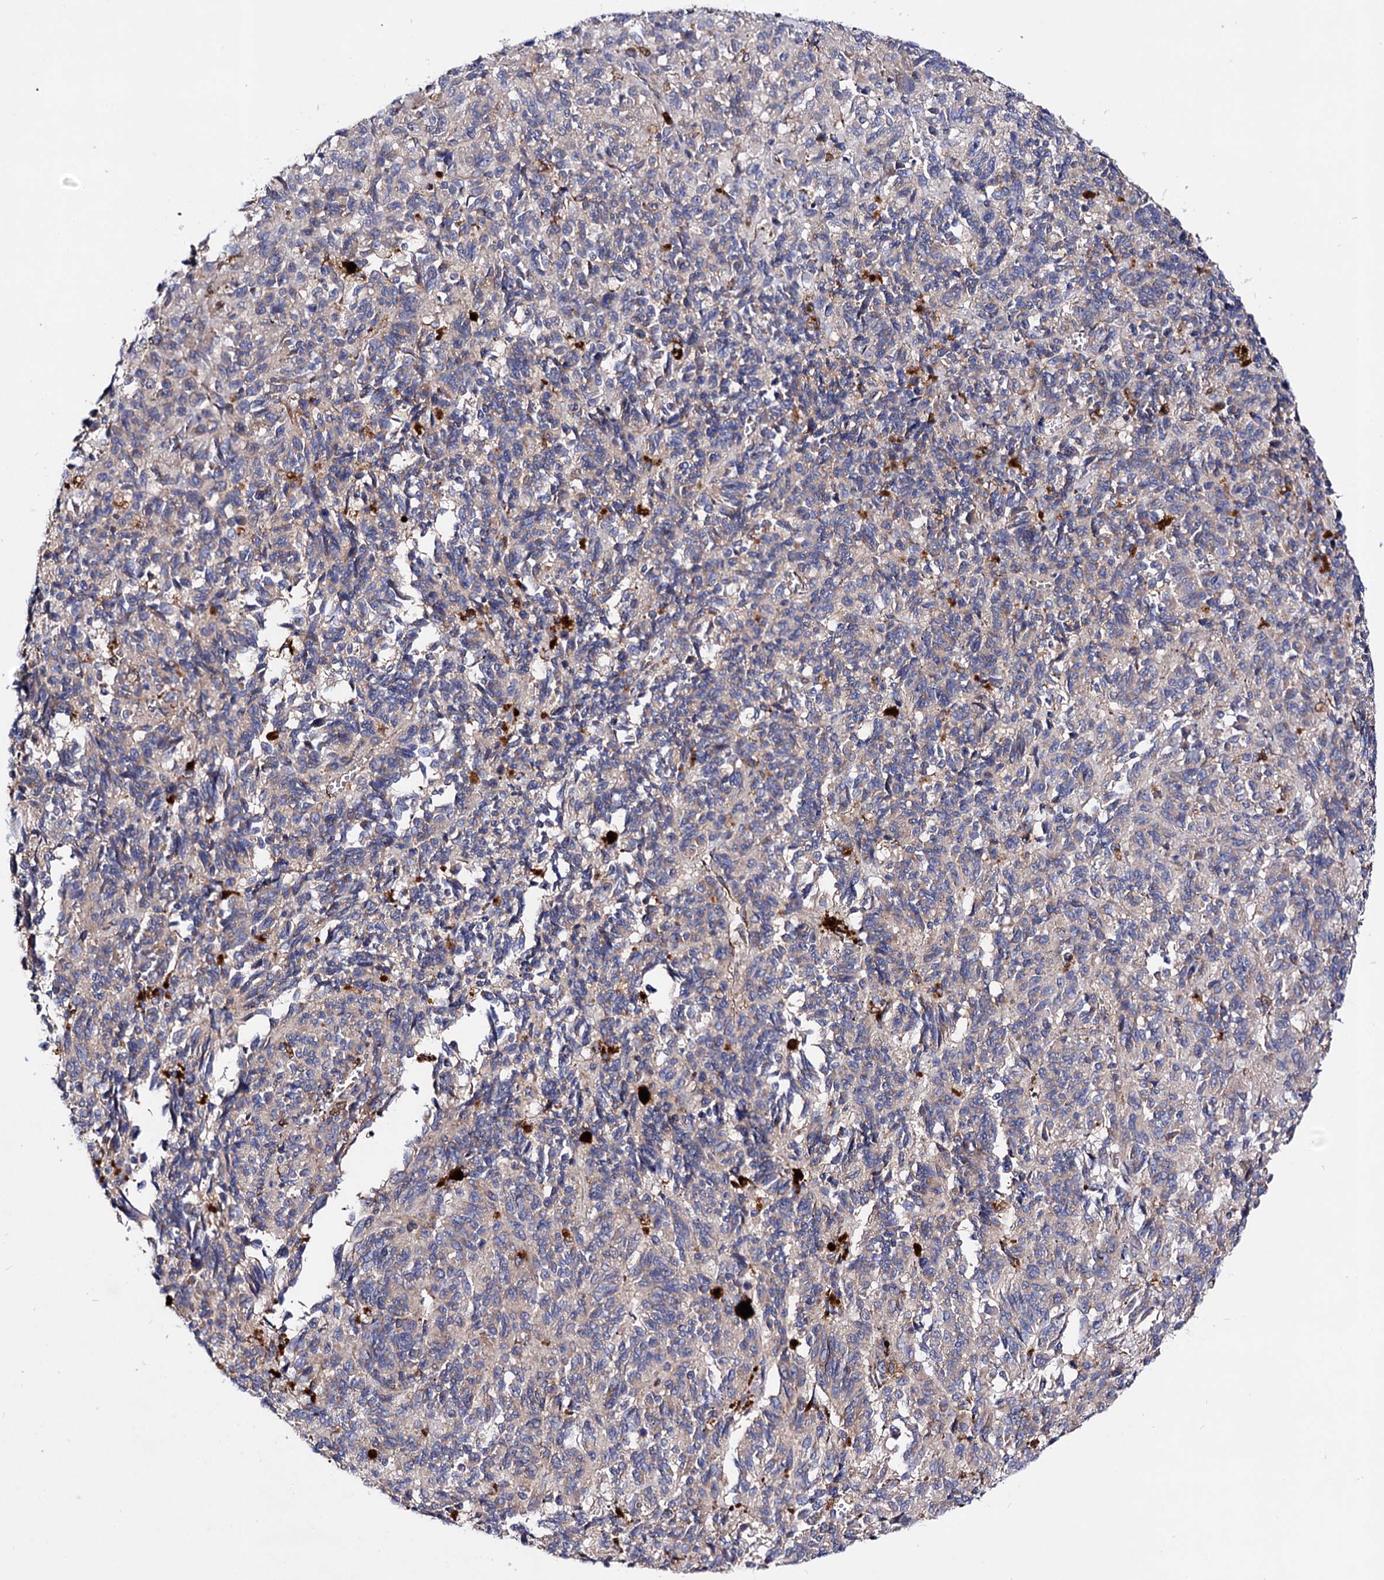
{"staining": {"intensity": "negative", "quantity": "none", "location": "none"}, "tissue": "melanoma", "cell_type": "Tumor cells", "image_type": "cancer", "snomed": [{"axis": "morphology", "description": "Malignant melanoma, Metastatic site"}, {"axis": "topography", "description": "Lung"}], "caption": "Immunohistochemistry photomicrograph of human malignant melanoma (metastatic site) stained for a protein (brown), which displays no expression in tumor cells. Nuclei are stained in blue.", "gene": "ACAD9", "patient": {"sex": "male", "age": 64}}